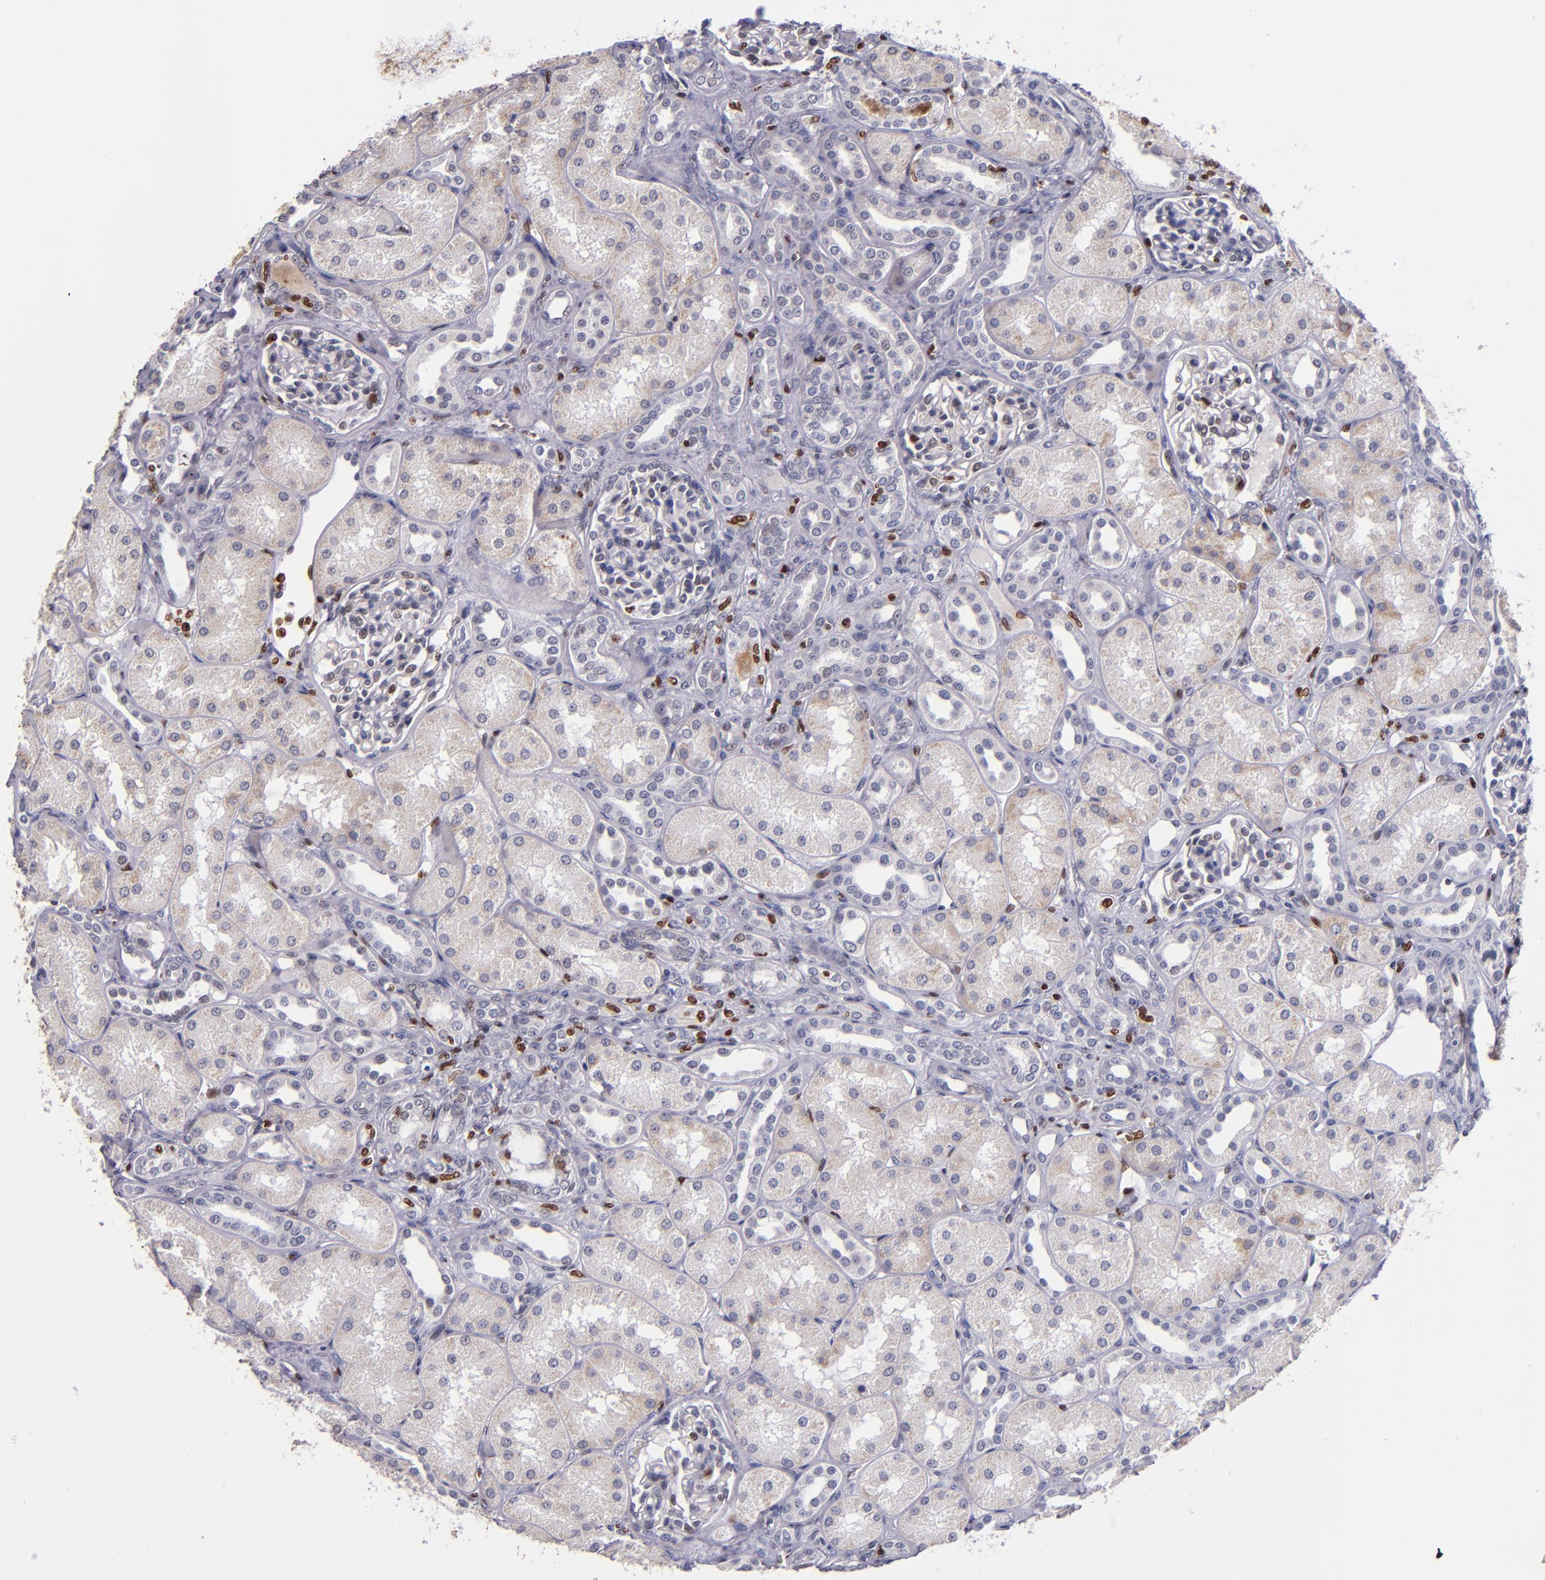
{"staining": {"intensity": "moderate", "quantity": ">75%", "location": "nuclear"}, "tissue": "kidney", "cell_type": "Cells in glomeruli", "image_type": "normal", "snomed": [{"axis": "morphology", "description": "Normal tissue, NOS"}, {"axis": "topography", "description": "Kidney"}], "caption": "The micrograph shows immunohistochemical staining of unremarkable kidney. There is moderate nuclear staining is seen in about >75% of cells in glomeruli.", "gene": "CDKL5", "patient": {"sex": "male", "age": 7}}